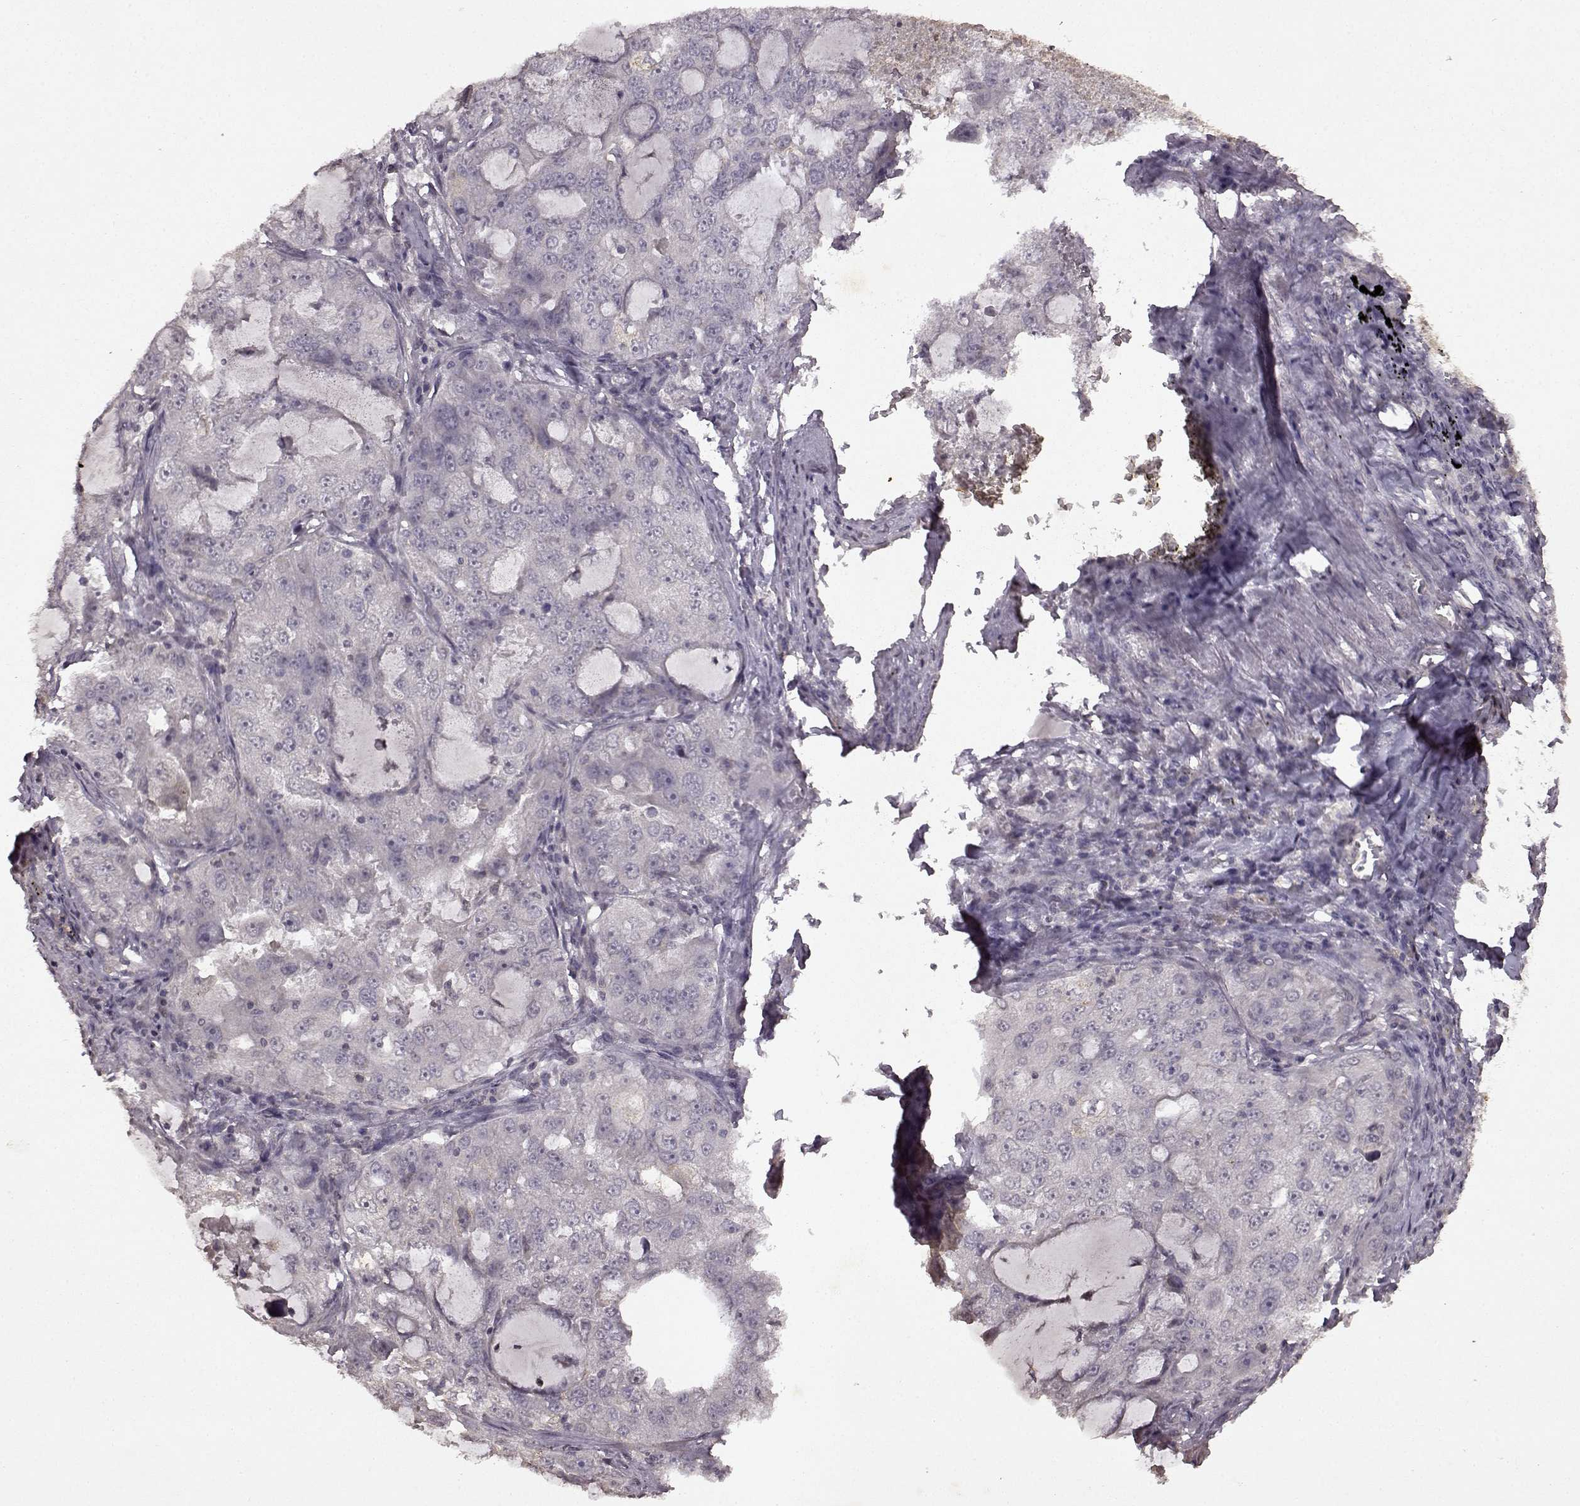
{"staining": {"intensity": "negative", "quantity": "none", "location": "none"}, "tissue": "lung cancer", "cell_type": "Tumor cells", "image_type": "cancer", "snomed": [{"axis": "morphology", "description": "Adenocarcinoma, NOS"}, {"axis": "topography", "description": "Lung"}], "caption": "Lung adenocarcinoma was stained to show a protein in brown. There is no significant staining in tumor cells. (Brightfield microscopy of DAB IHC at high magnification).", "gene": "LHB", "patient": {"sex": "female", "age": 61}}